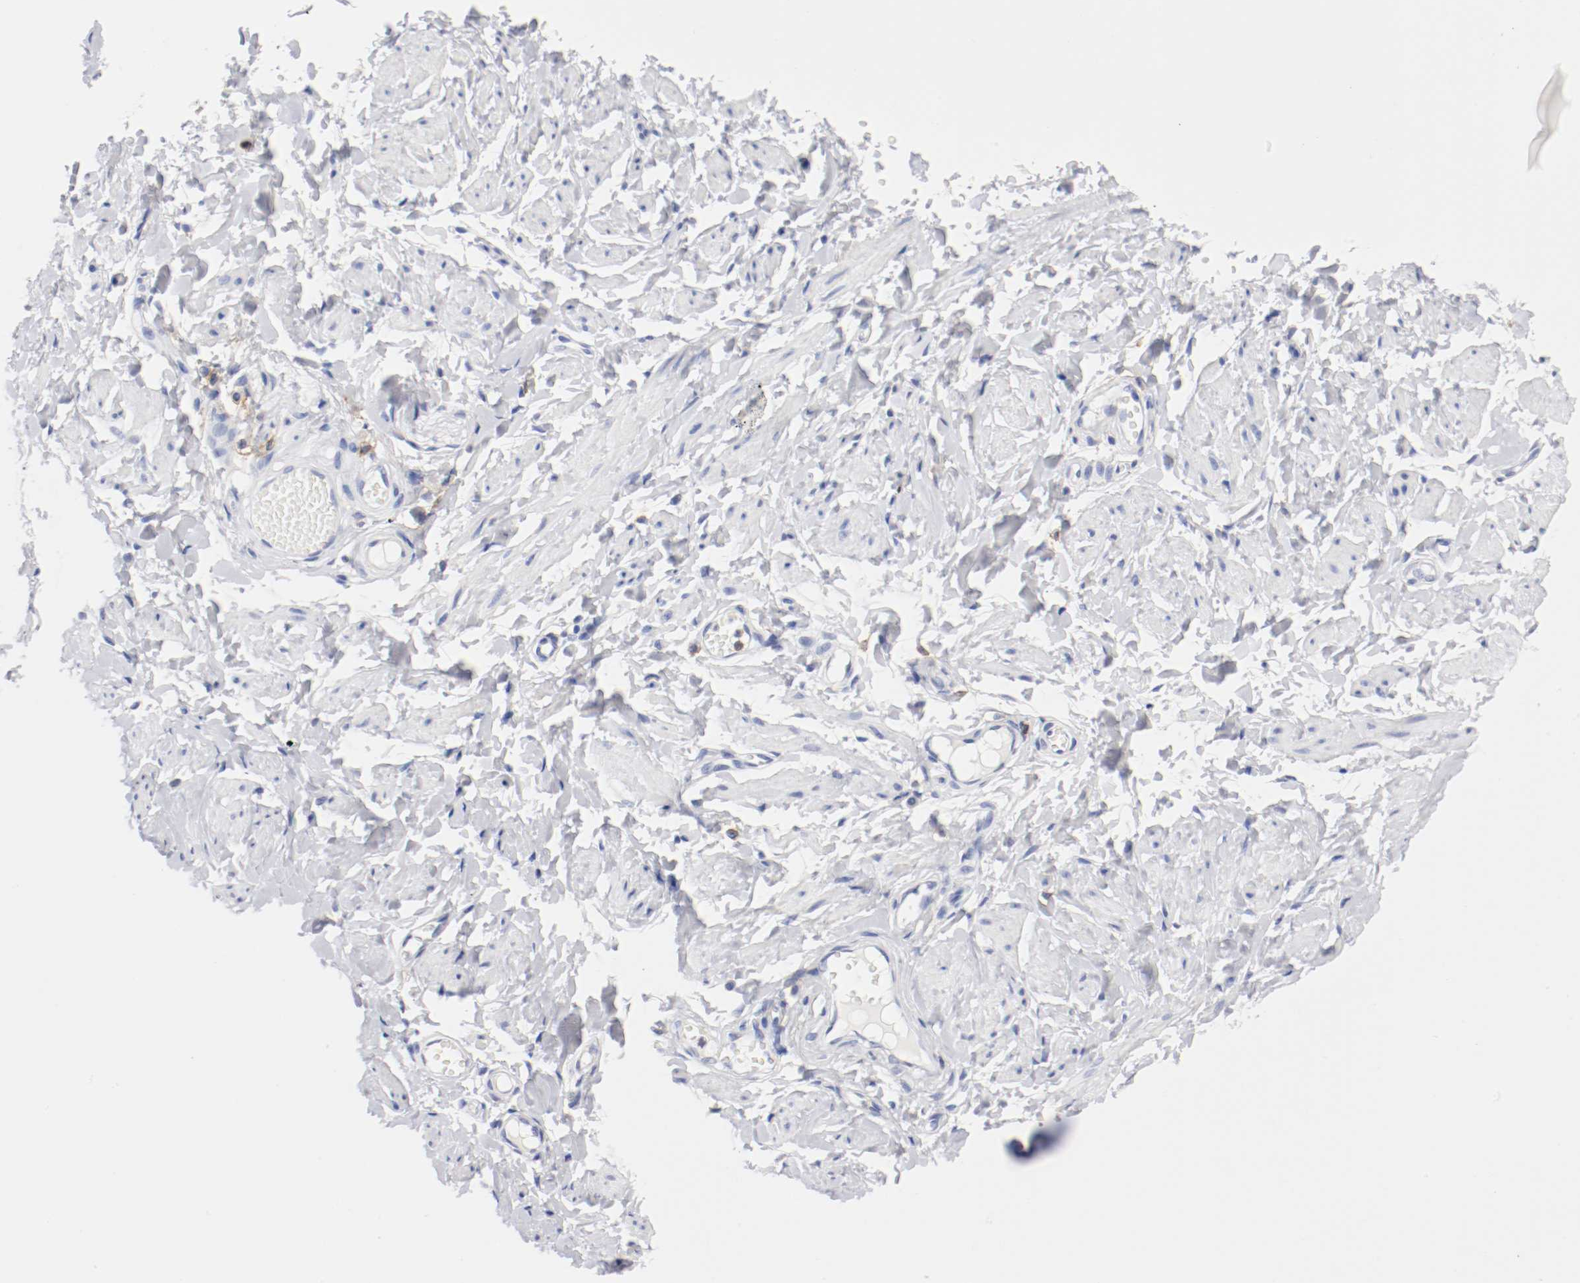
{"staining": {"intensity": "negative", "quantity": "none", "location": "none"}, "tissue": "vagina", "cell_type": "Squamous epithelial cells", "image_type": "normal", "snomed": [{"axis": "morphology", "description": "Normal tissue, NOS"}, {"axis": "topography", "description": "Vagina"}], "caption": "DAB (3,3'-diaminobenzidine) immunohistochemical staining of normal human vagina demonstrates no significant staining in squamous epithelial cells.", "gene": "ITGAX", "patient": {"sex": "female", "age": 55}}